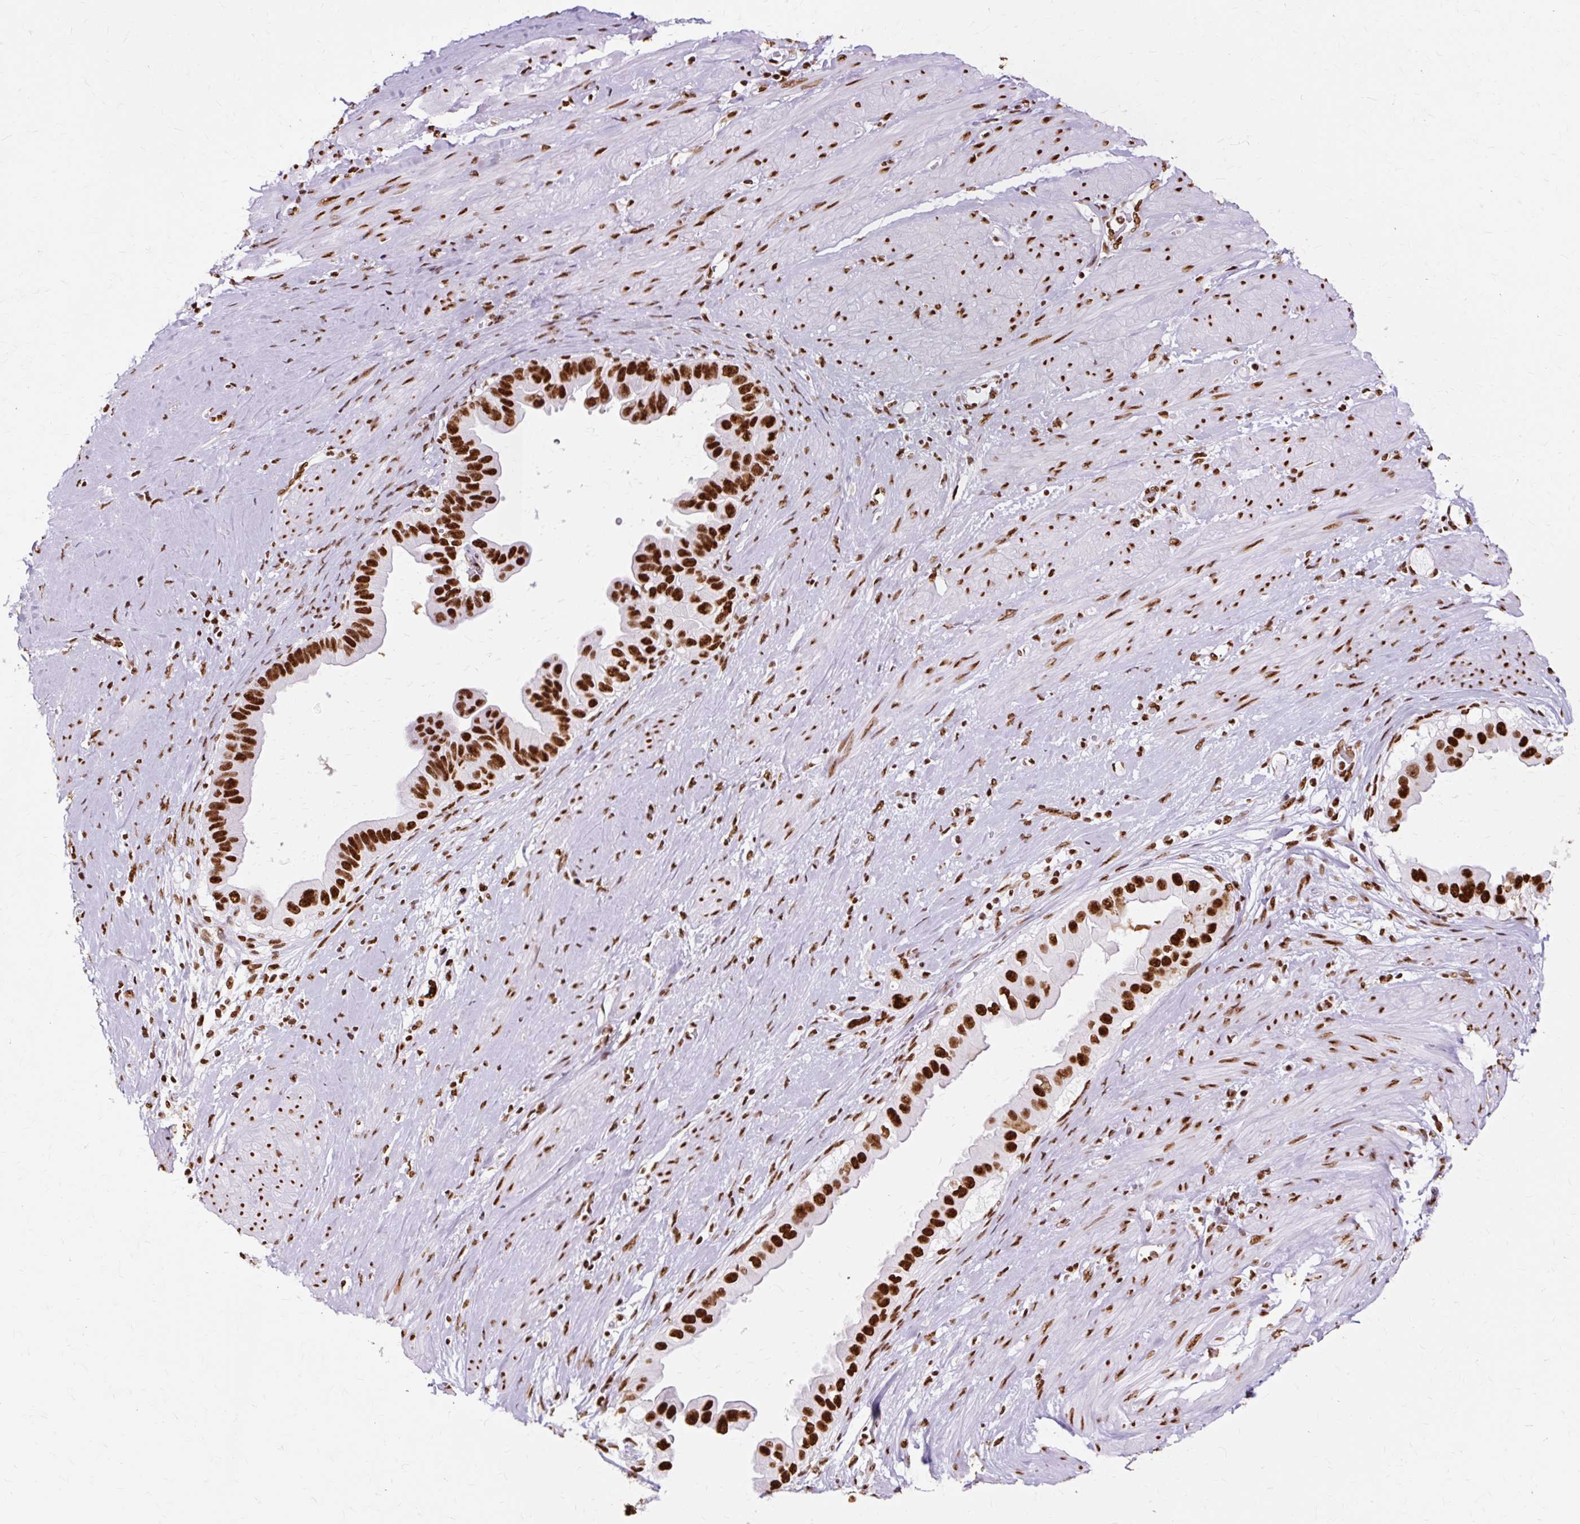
{"staining": {"intensity": "strong", "quantity": ">75%", "location": "nuclear"}, "tissue": "pancreatic cancer", "cell_type": "Tumor cells", "image_type": "cancer", "snomed": [{"axis": "morphology", "description": "Adenocarcinoma, NOS"}, {"axis": "topography", "description": "Pancreas"}], "caption": "The image reveals a brown stain indicating the presence of a protein in the nuclear of tumor cells in pancreatic cancer.", "gene": "XRCC6", "patient": {"sex": "female", "age": 56}}